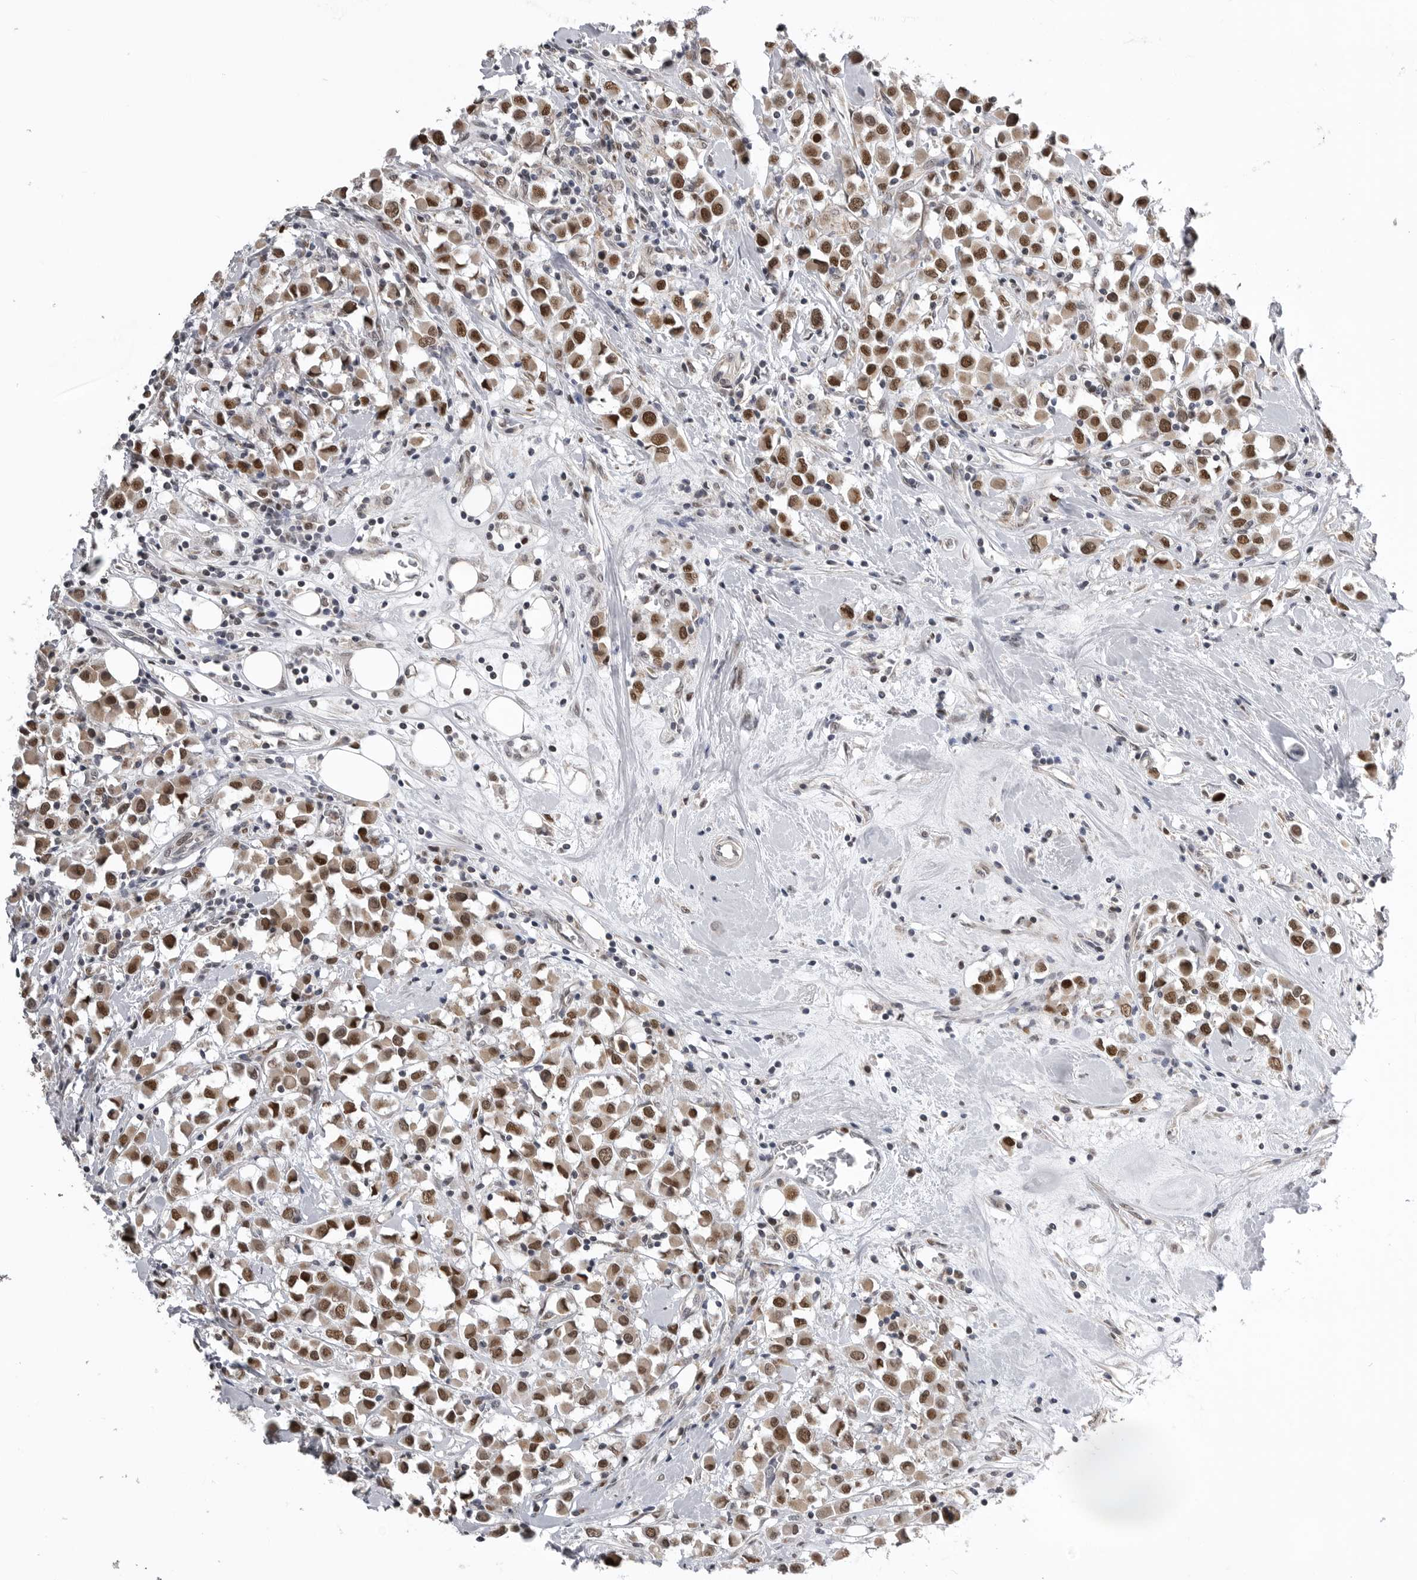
{"staining": {"intensity": "strong", "quantity": ">75%", "location": "cytoplasmic/membranous,nuclear"}, "tissue": "breast cancer", "cell_type": "Tumor cells", "image_type": "cancer", "snomed": [{"axis": "morphology", "description": "Duct carcinoma"}, {"axis": "topography", "description": "Breast"}], "caption": "The photomicrograph demonstrates immunohistochemical staining of breast intraductal carcinoma. There is strong cytoplasmic/membranous and nuclear positivity is present in about >75% of tumor cells.", "gene": "SMARCC1", "patient": {"sex": "female", "age": 61}}